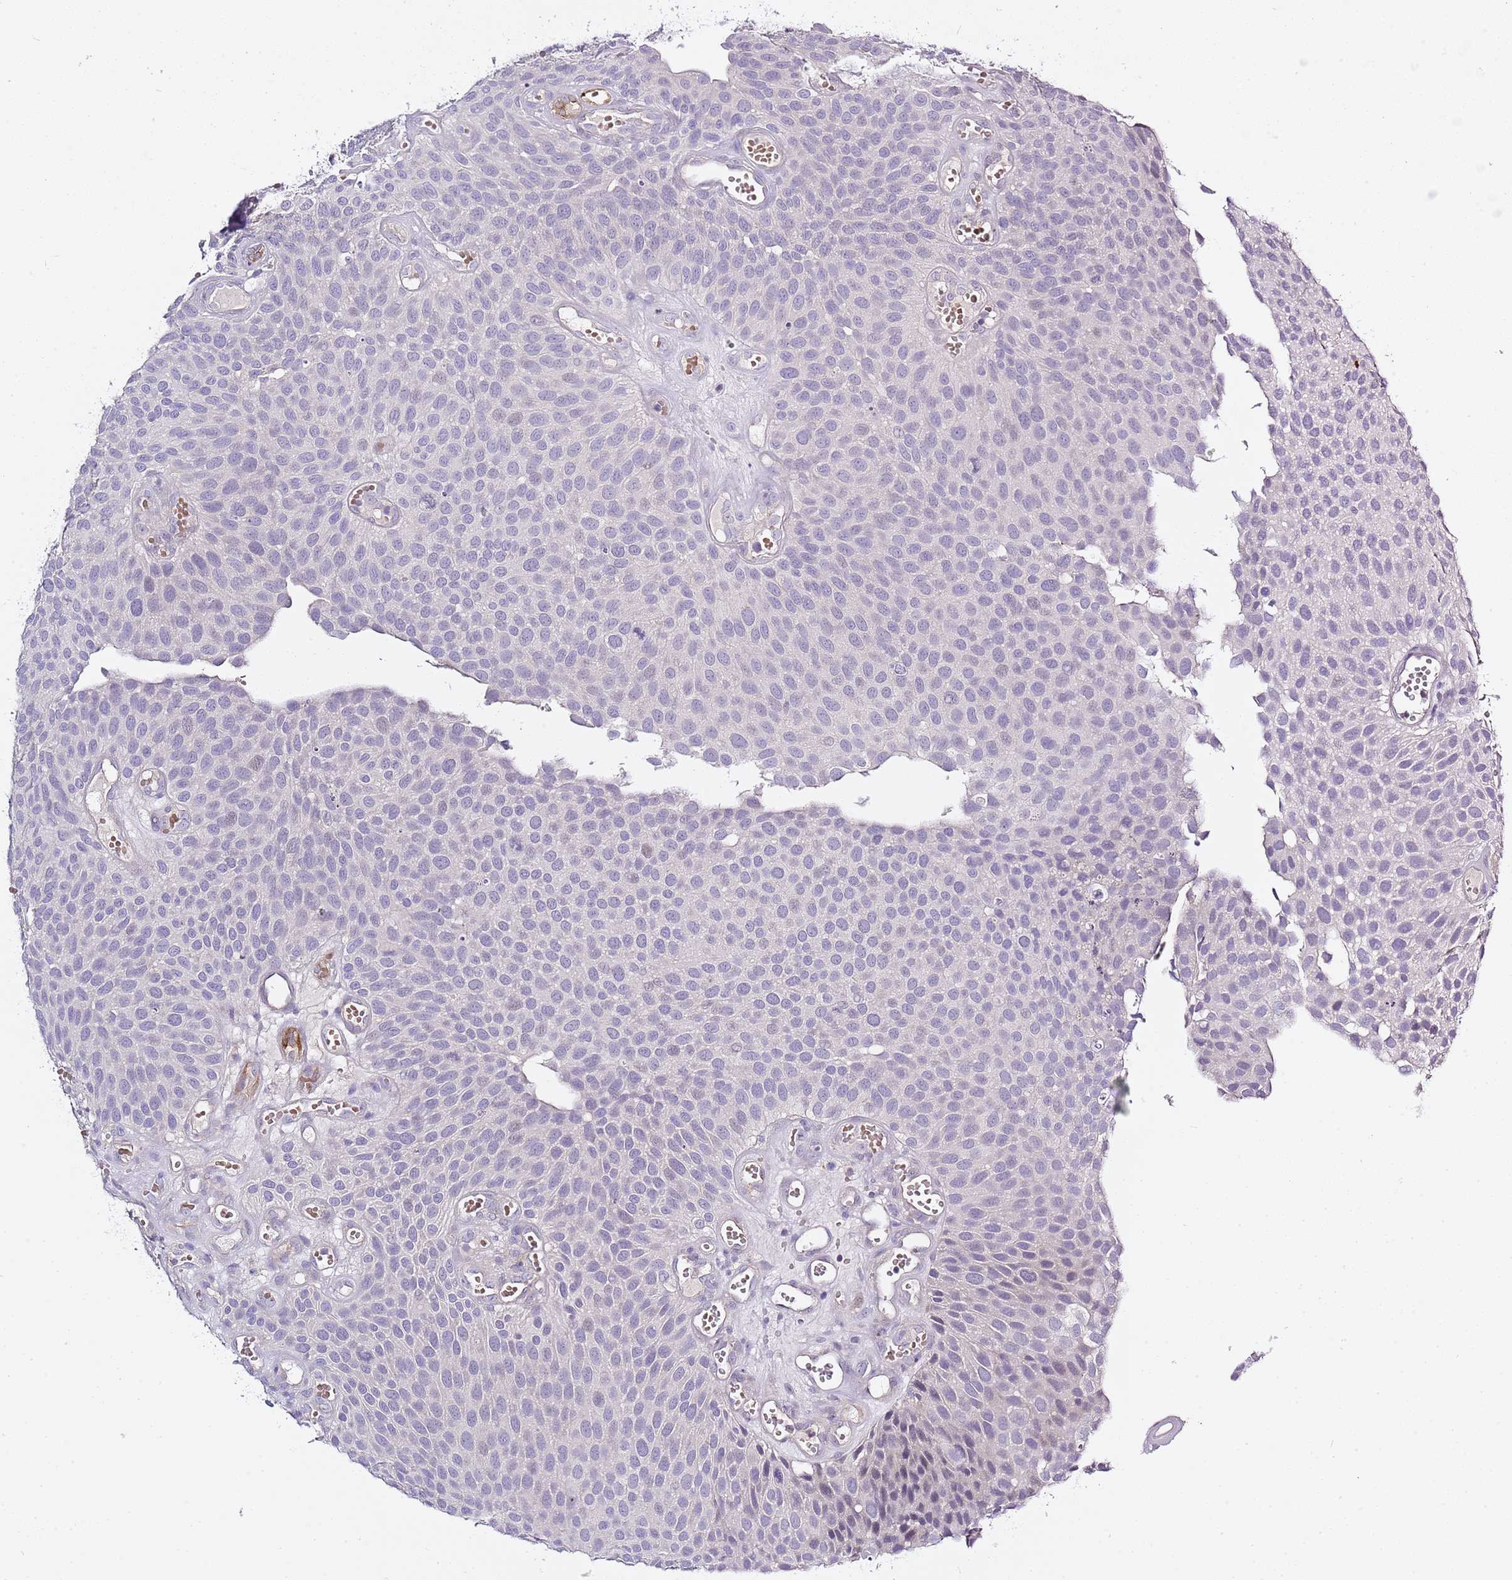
{"staining": {"intensity": "negative", "quantity": "none", "location": "none"}, "tissue": "urothelial cancer", "cell_type": "Tumor cells", "image_type": "cancer", "snomed": [{"axis": "morphology", "description": "Urothelial carcinoma, Low grade"}, {"axis": "topography", "description": "Urinary bladder"}], "caption": "A histopathology image of human urothelial carcinoma (low-grade) is negative for staining in tumor cells.", "gene": "RFK", "patient": {"sex": "male", "age": 89}}